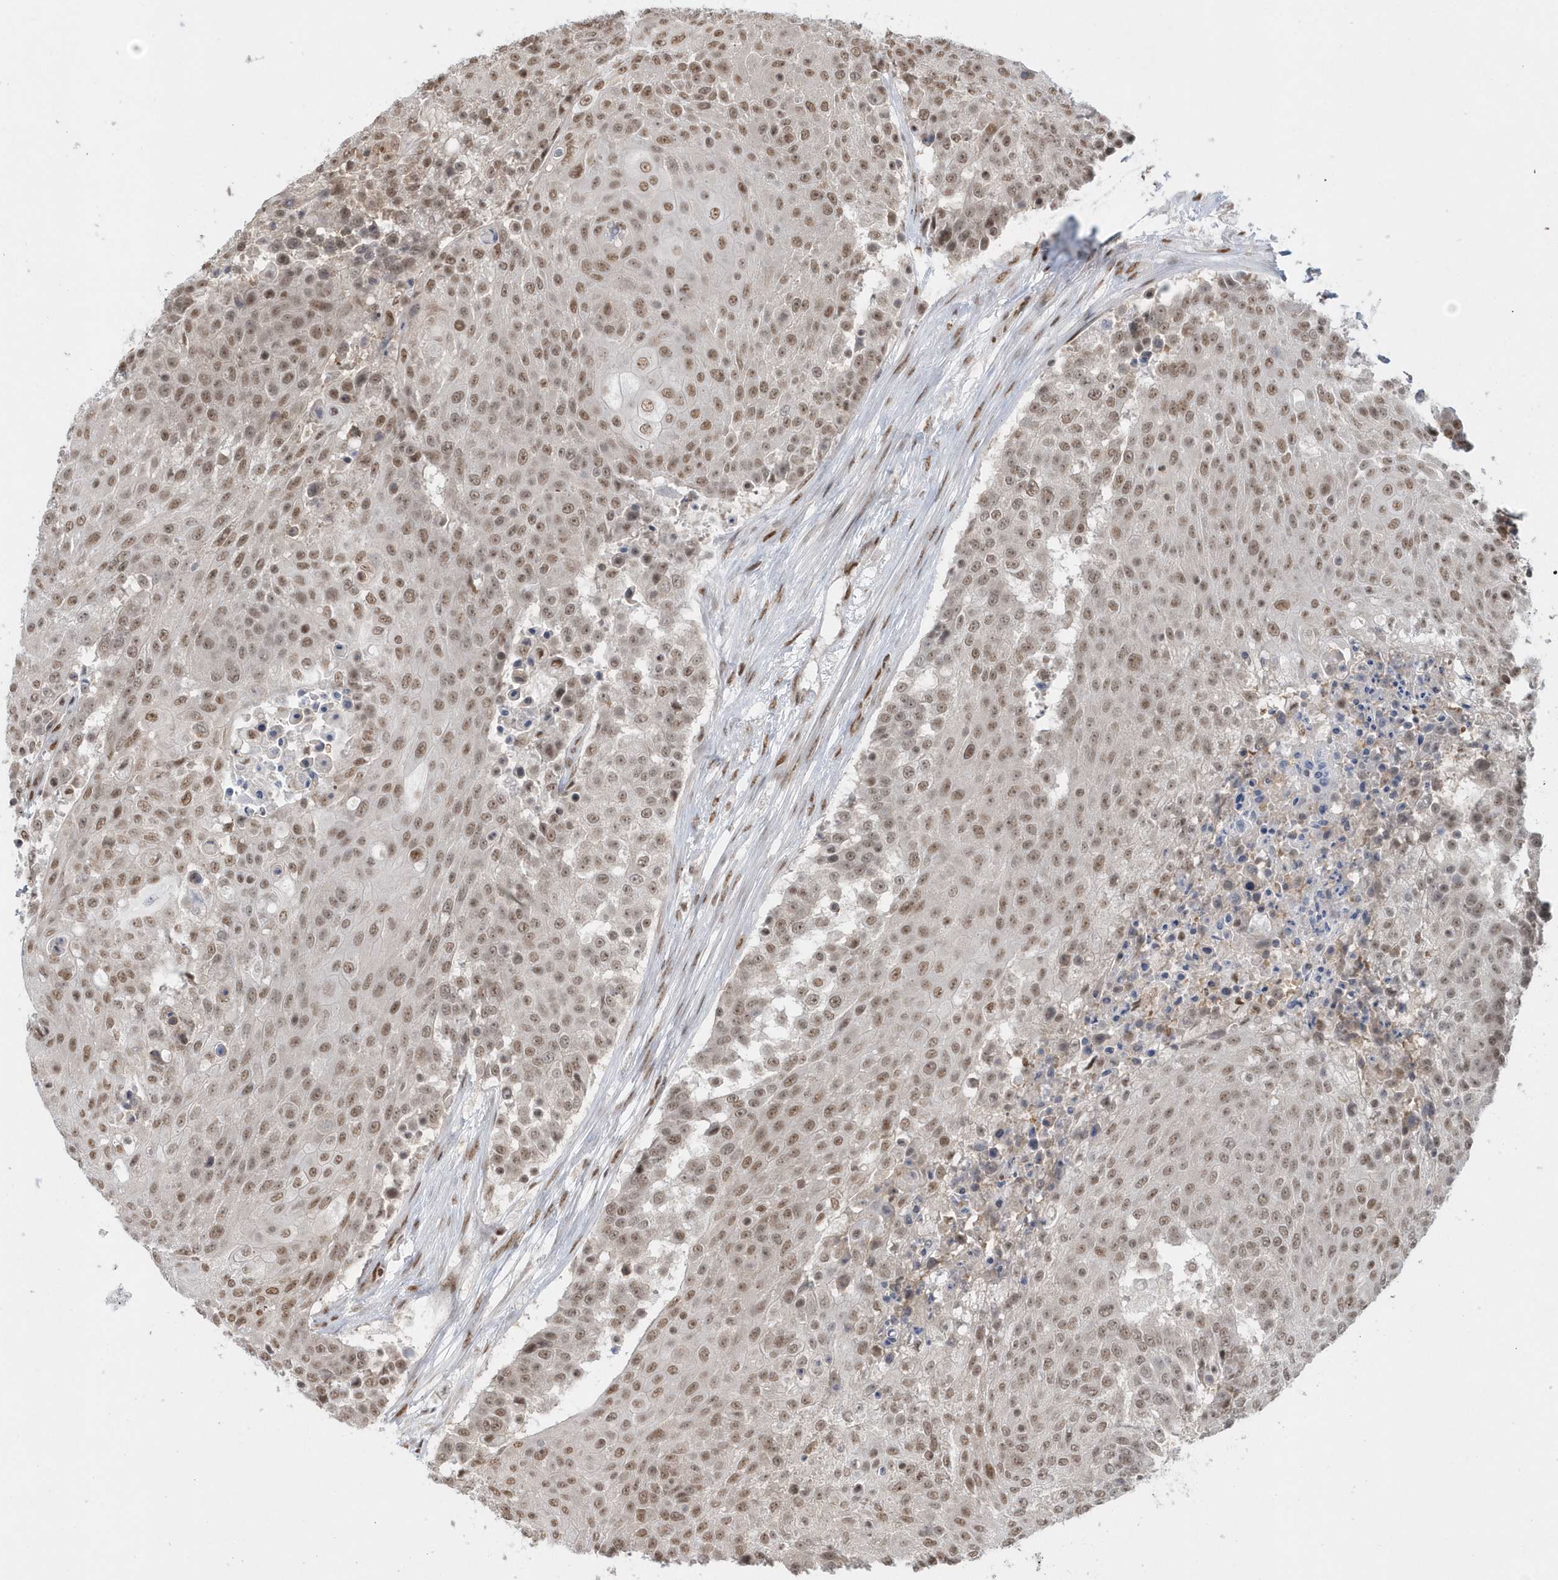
{"staining": {"intensity": "moderate", "quantity": ">75%", "location": "nuclear"}, "tissue": "urothelial cancer", "cell_type": "Tumor cells", "image_type": "cancer", "snomed": [{"axis": "morphology", "description": "Urothelial carcinoma, High grade"}, {"axis": "topography", "description": "Urinary bladder"}], "caption": "Immunohistochemistry of high-grade urothelial carcinoma shows medium levels of moderate nuclear positivity in approximately >75% of tumor cells.", "gene": "SEPHS1", "patient": {"sex": "female", "age": 63}}